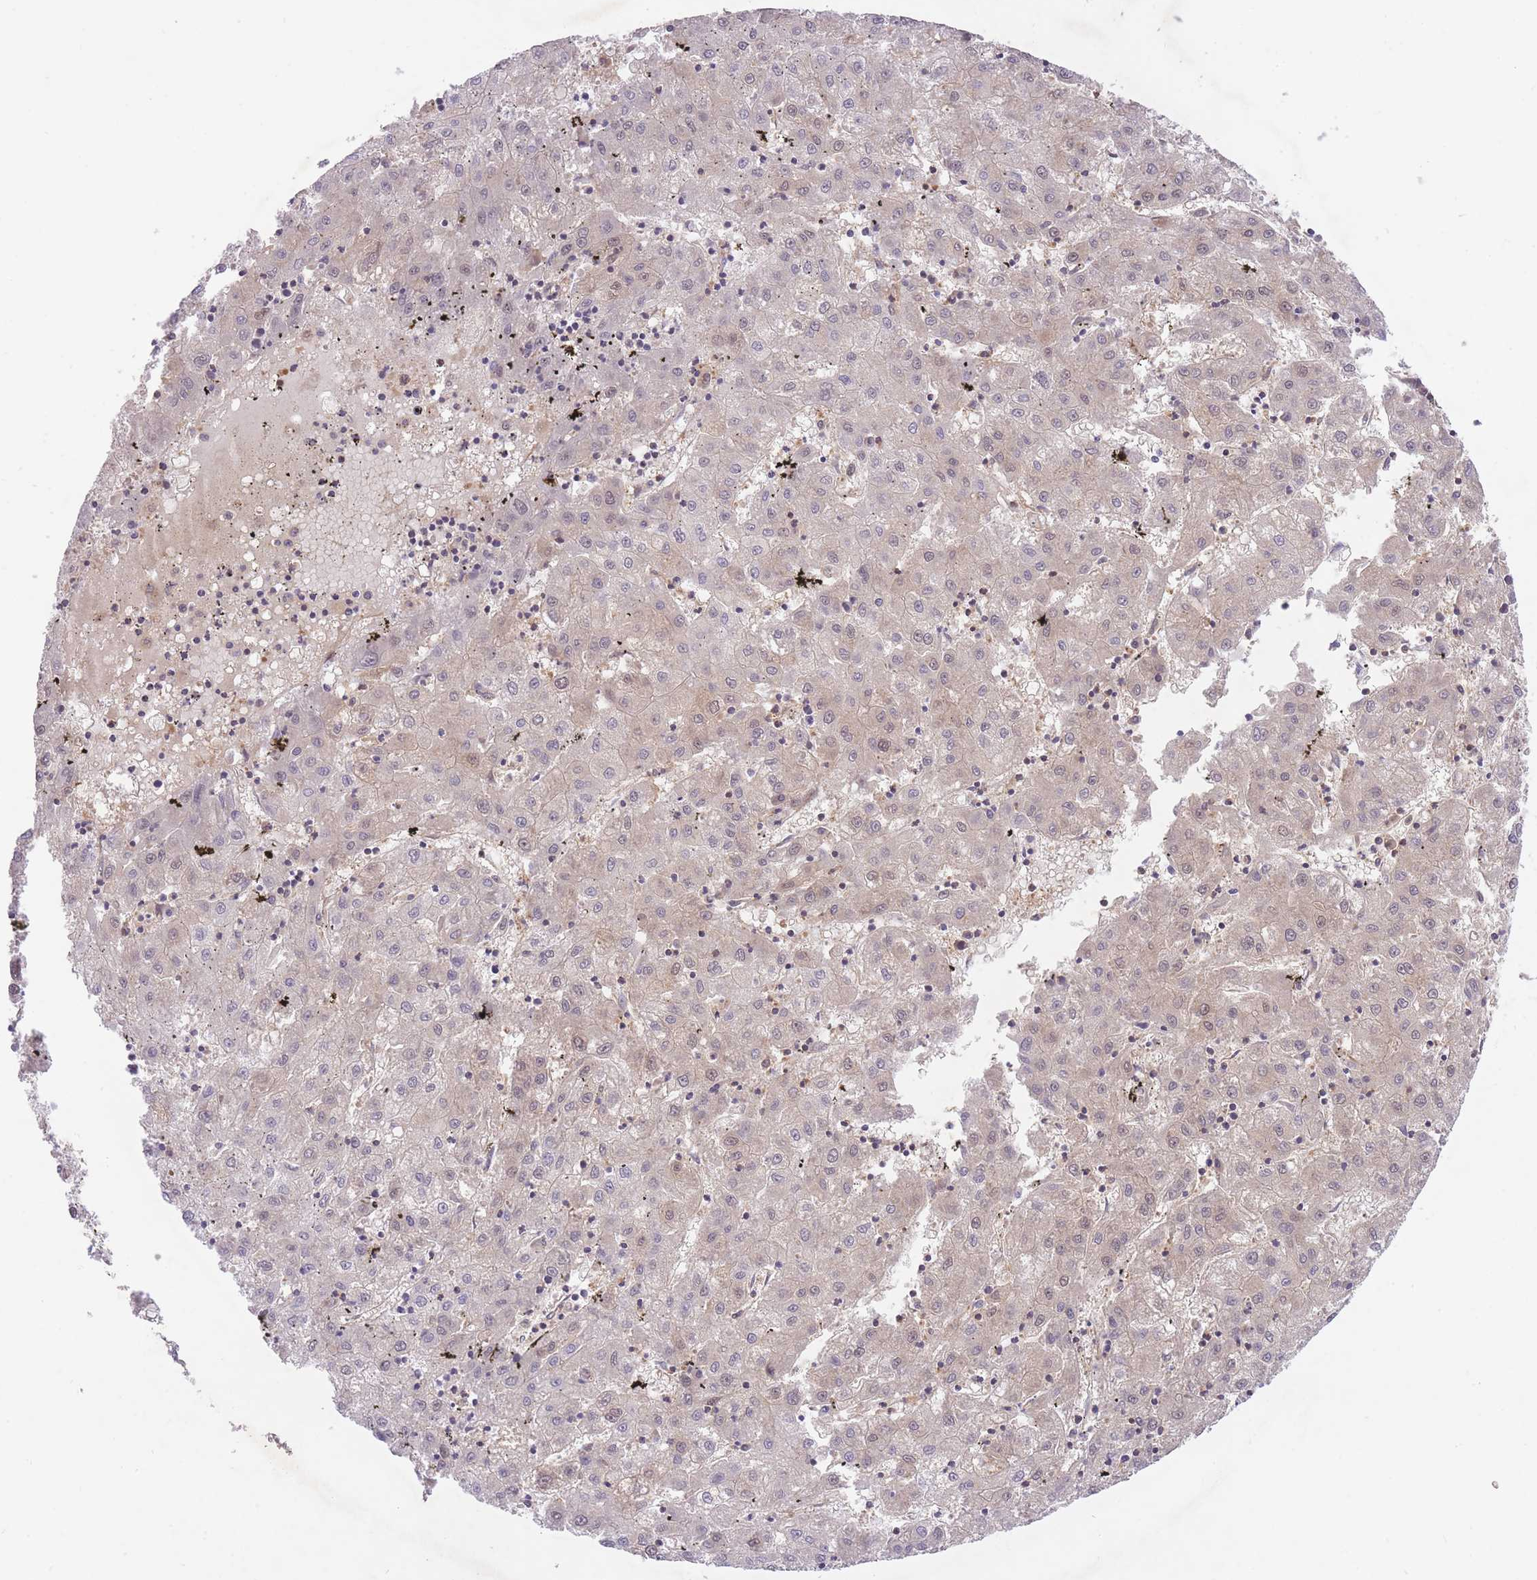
{"staining": {"intensity": "weak", "quantity": "<25%", "location": "nuclear"}, "tissue": "liver cancer", "cell_type": "Tumor cells", "image_type": "cancer", "snomed": [{"axis": "morphology", "description": "Carcinoma, Hepatocellular, NOS"}, {"axis": "topography", "description": "Liver"}], "caption": "There is no significant positivity in tumor cells of liver hepatocellular carcinoma.", "gene": "PREP", "patient": {"sex": "male", "age": 72}}